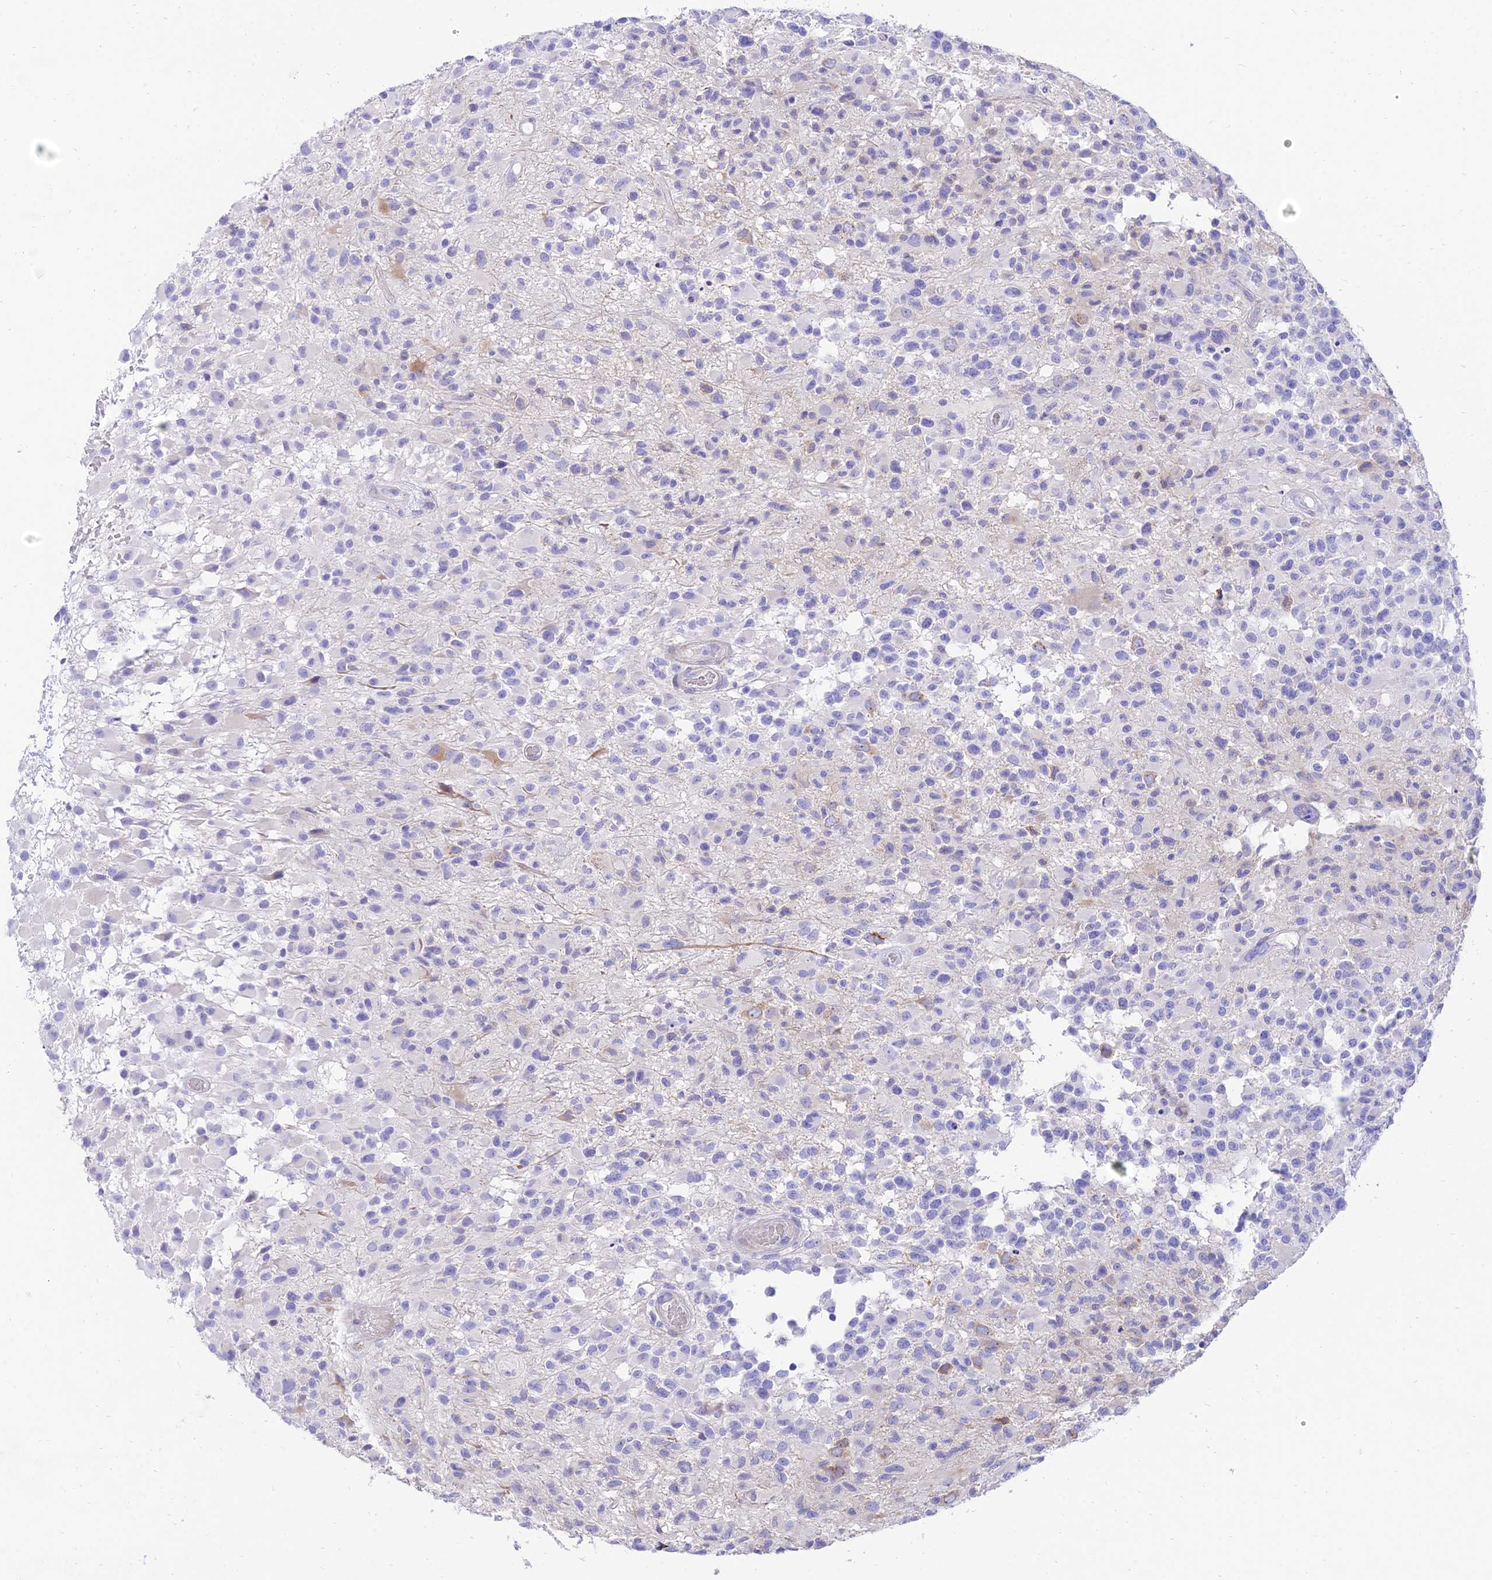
{"staining": {"intensity": "negative", "quantity": "none", "location": "none"}, "tissue": "glioma", "cell_type": "Tumor cells", "image_type": "cancer", "snomed": [{"axis": "morphology", "description": "Glioma, malignant, High grade"}, {"axis": "morphology", "description": "Glioblastoma, NOS"}, {"axis": "topography", "description": "Brain"}], "caption": "Immunohistochemical staining of human malignant glioma (high-grade) reveals no significant staining in tumor cells.", "gene": "TAC3", "patient": {"sex": "male", "age": 60}}